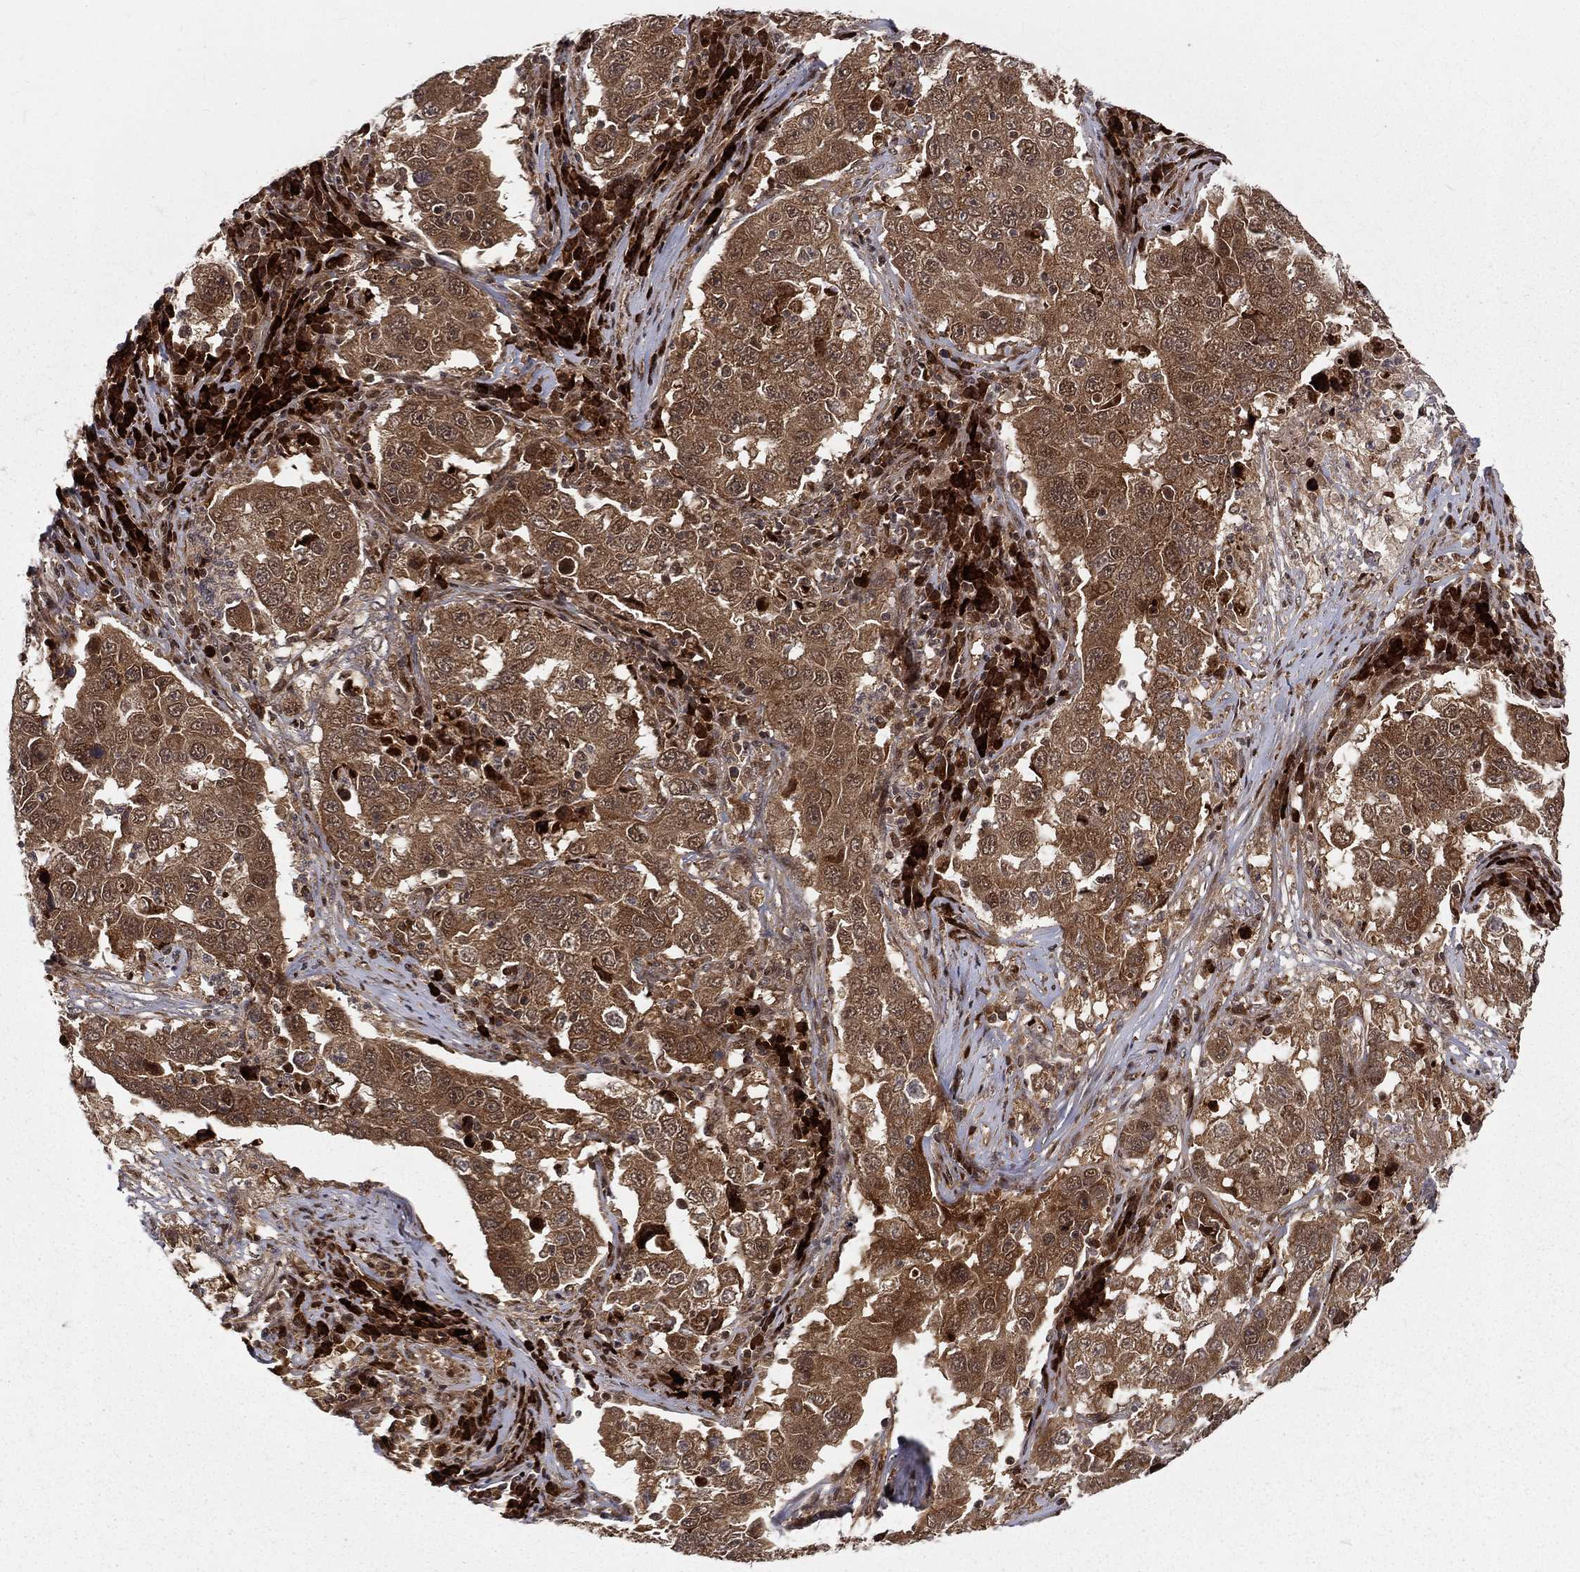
{"staining": {"intensity": "strong", "quantity": ">75%", "location": "cytoplasmic/membranous"}, "tissue": "lung cancer", "cell_type": "Tumor cells", "image_type": "cancer", "snomed": [{"axis": "morphology", "description": "Adenocarcinoma, NOS"}, {"axis": "topography", "description": "Lung"}], "caption": "The image exhibits a brown stain indicating the presence of a protein in the cytoplasmic/membranous of tumor cells in lung cancer (adenocarcinoma).", "gene": "MDM2", "patient": {"sex": "male", "age": 73}}